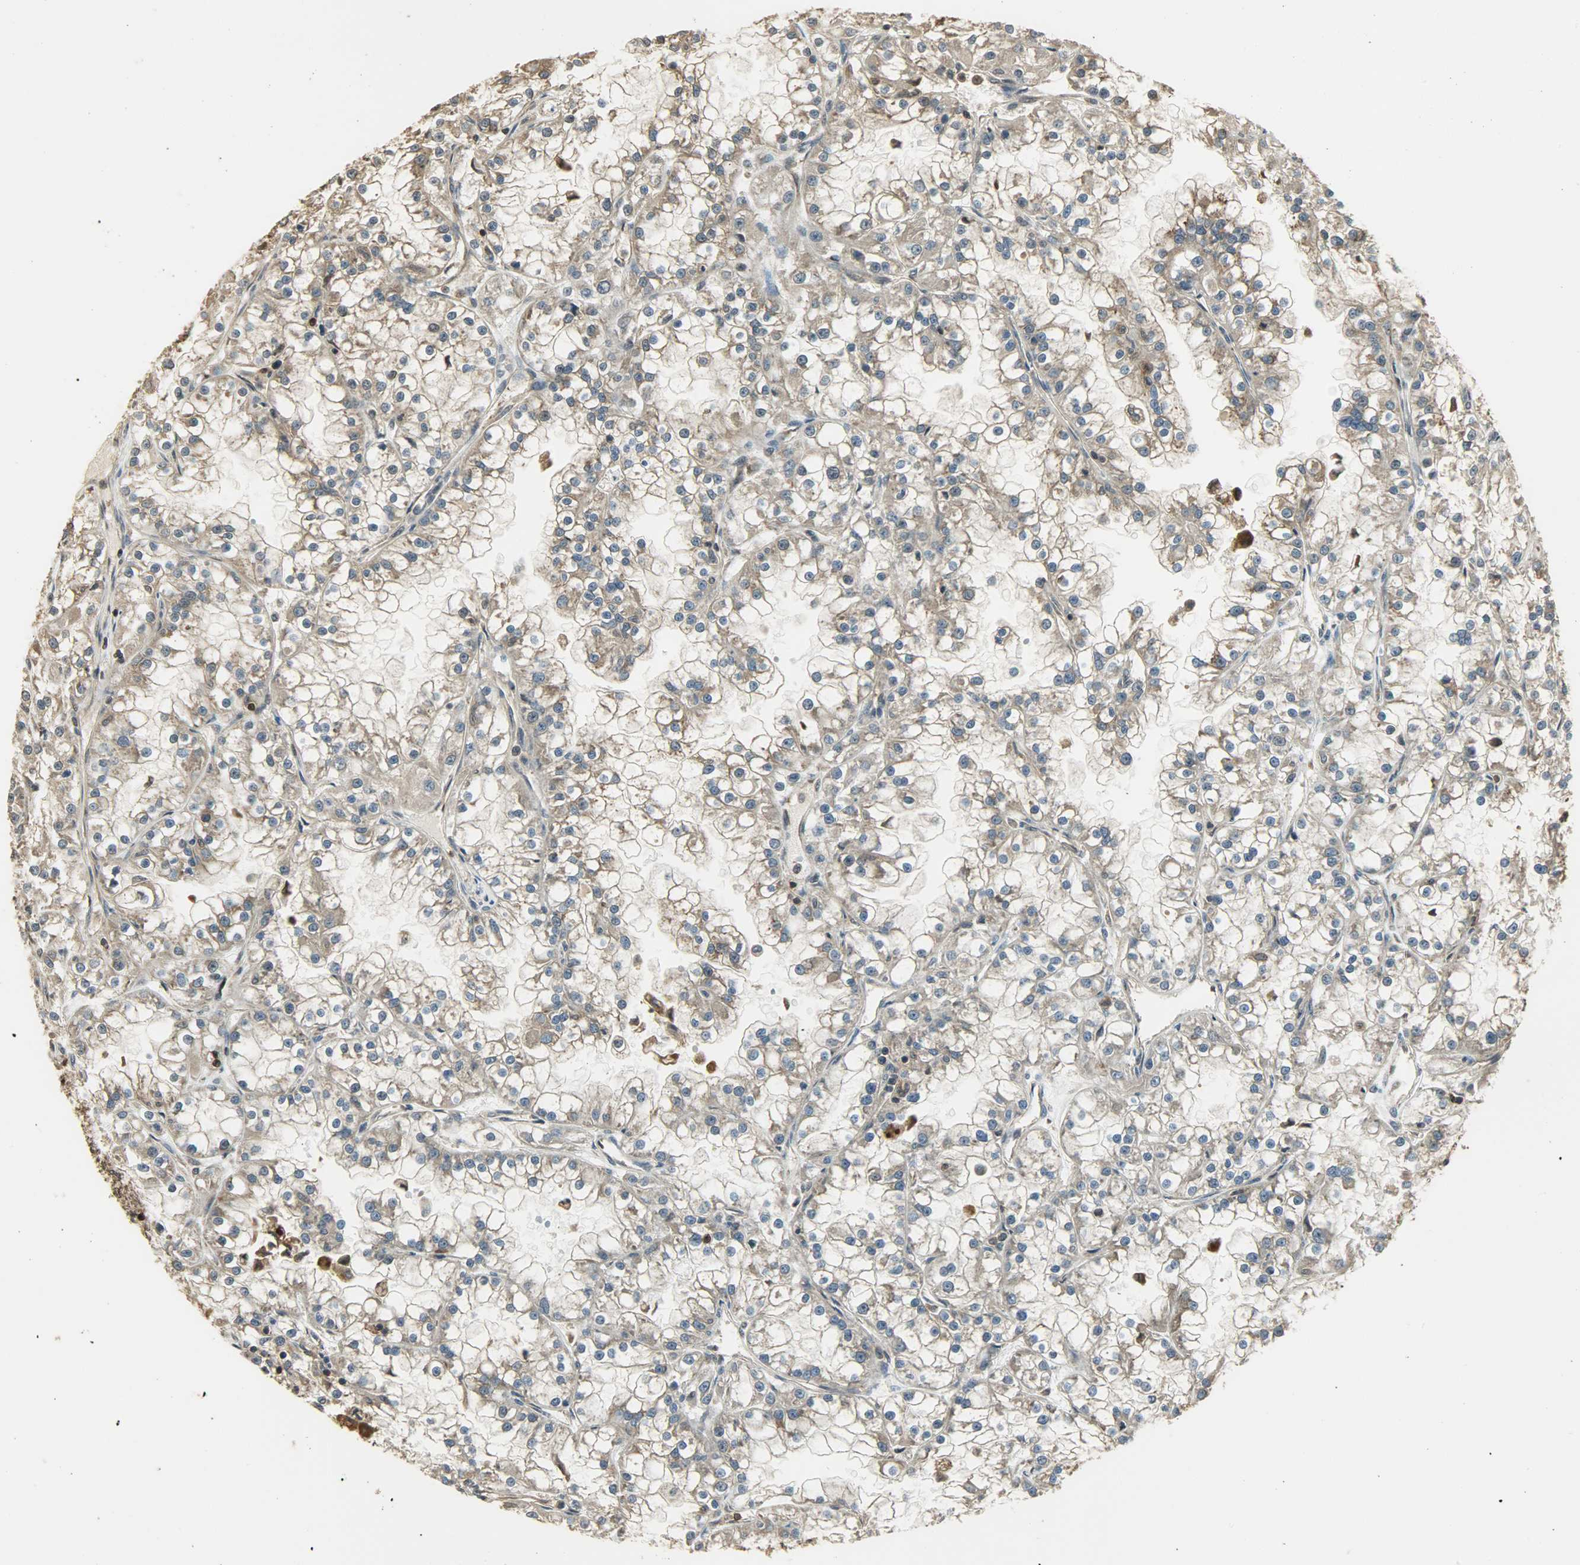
{"staining": {"intensity": "moderate", "quantity": ">75%", "location": "cytoplasmic/membranous"}, "tissue": "renal cancer", "cell_type": "Tumor cells", "image_type": "cancer", "snomed": [{"axis": "morphology", "description": "Adenocarcinoma, NOS"}, {"axis": "topography", "description": "Kidney"}], "caption": "A brown stain highlights moderate cytoplasmic/membranous expression of a protein in renal cancer tumor cells.", "gene": "YWHAZ", "patient": {"sex": "female", "age": 52}}